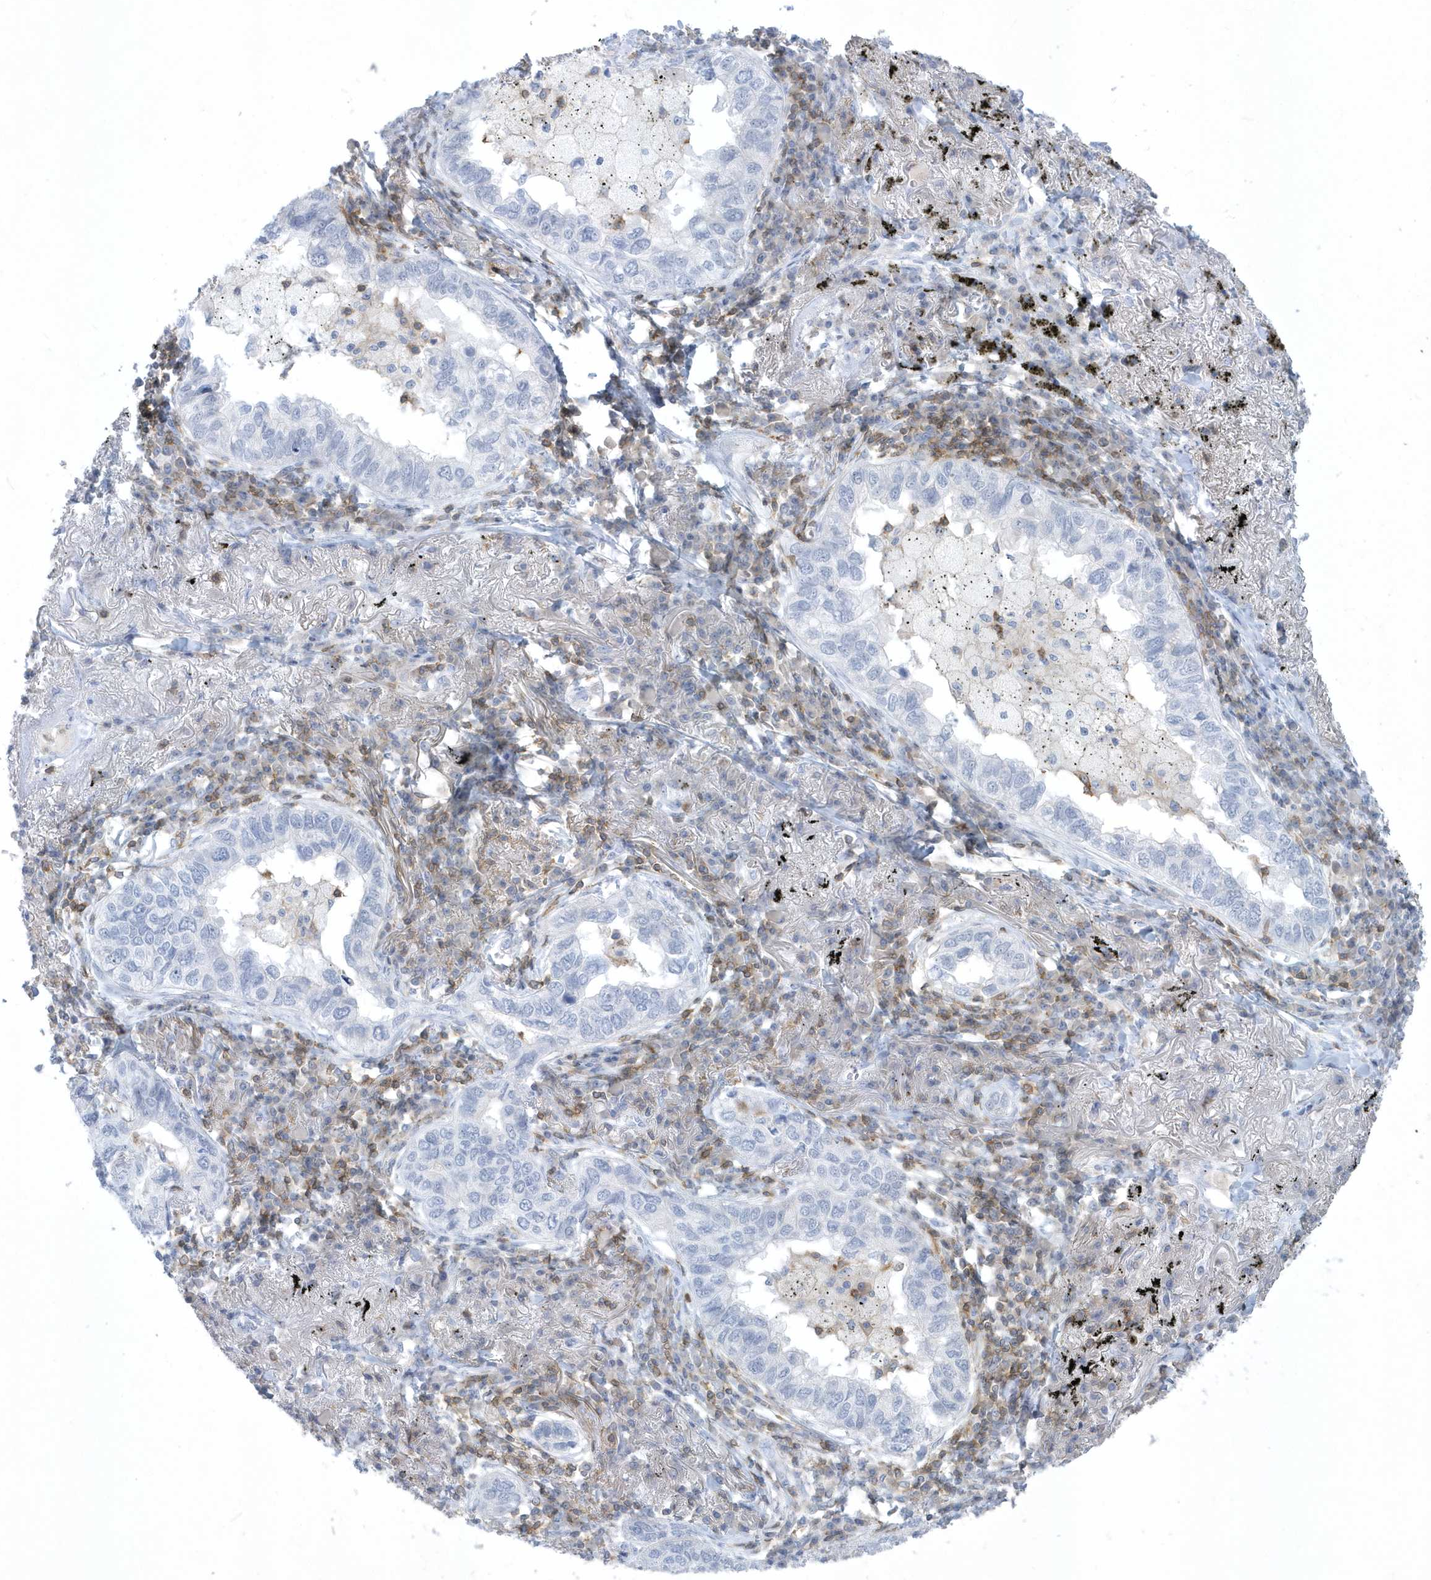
{"staining": {"intensity": "negative", "quantity": "none", "location": "none"}, "tissue": "lung cancer", "cell_type": "Tumor cells", "image_type": "cancer", "snomed": [{"axis": "morphology", "description": "Adenocarcinoma, NOS"}, {"axis": "topography", "description": "Lung"}], "caption": "Immunohistochemistry of lung adenocarcinoma shows no expression in tumor cells. (DAB immunohistochemistry (IHC), high magnification).", "gene": "PSD4", "patient": {"sex": "male", "age": 65}}